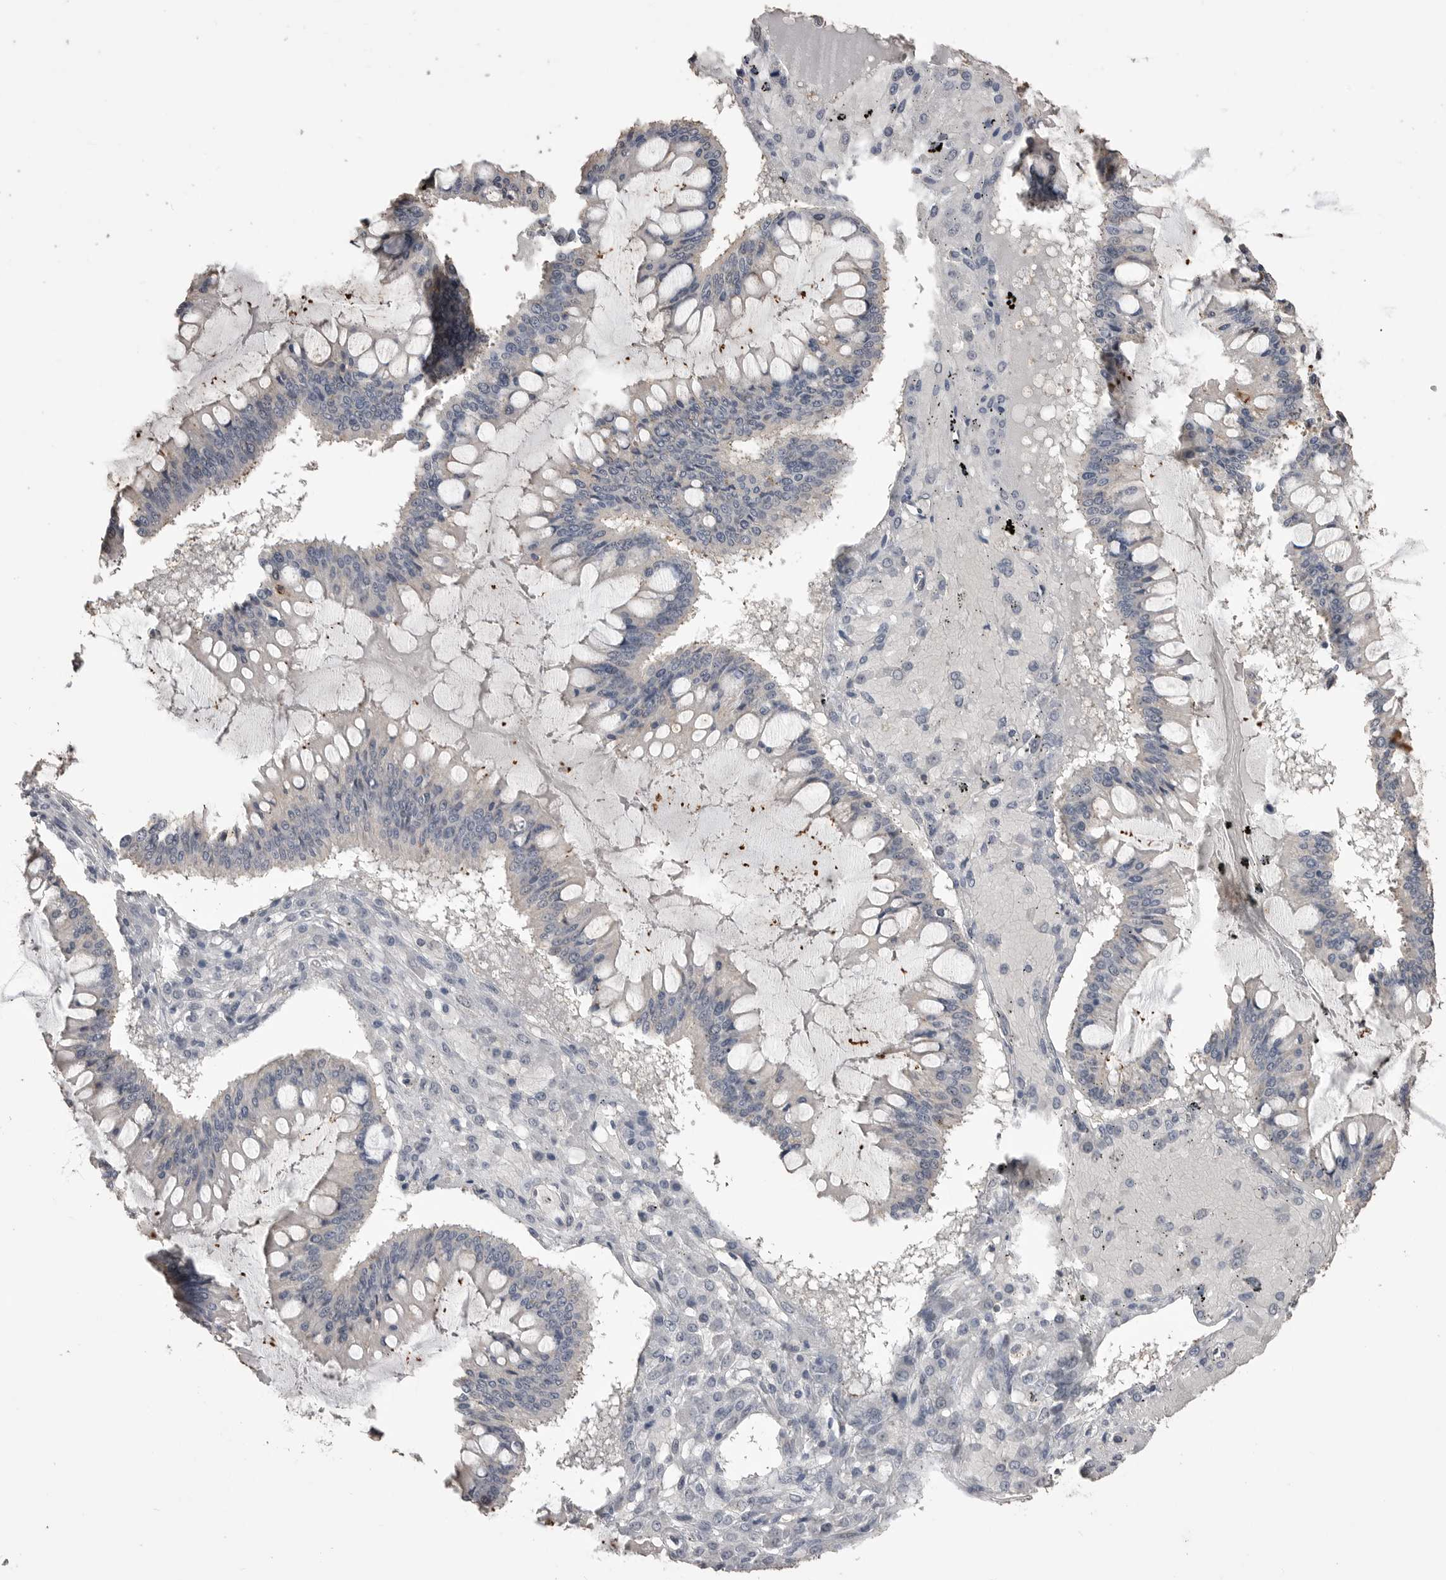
{"staining": {"intensity": "negative", "quantity": "none", "location": "none"}, "tissue": "ovarian cancer", "cell_type": "Tumor cells", "image_type": "cancer", "snomed": [{"axis": "morphology", "description": "Cystadenocarcinoma, mucinous, NOS"}, {"axis": "topography", "description": "Ovary"}], "caption": "DAB (3,3'-diaminobenzidine) immunohistochemical staining of human ovarian cancer shows no significant expression in tumor cells.", "gene": "MMP7", "patient": {"sex": "female", "age": 73}}